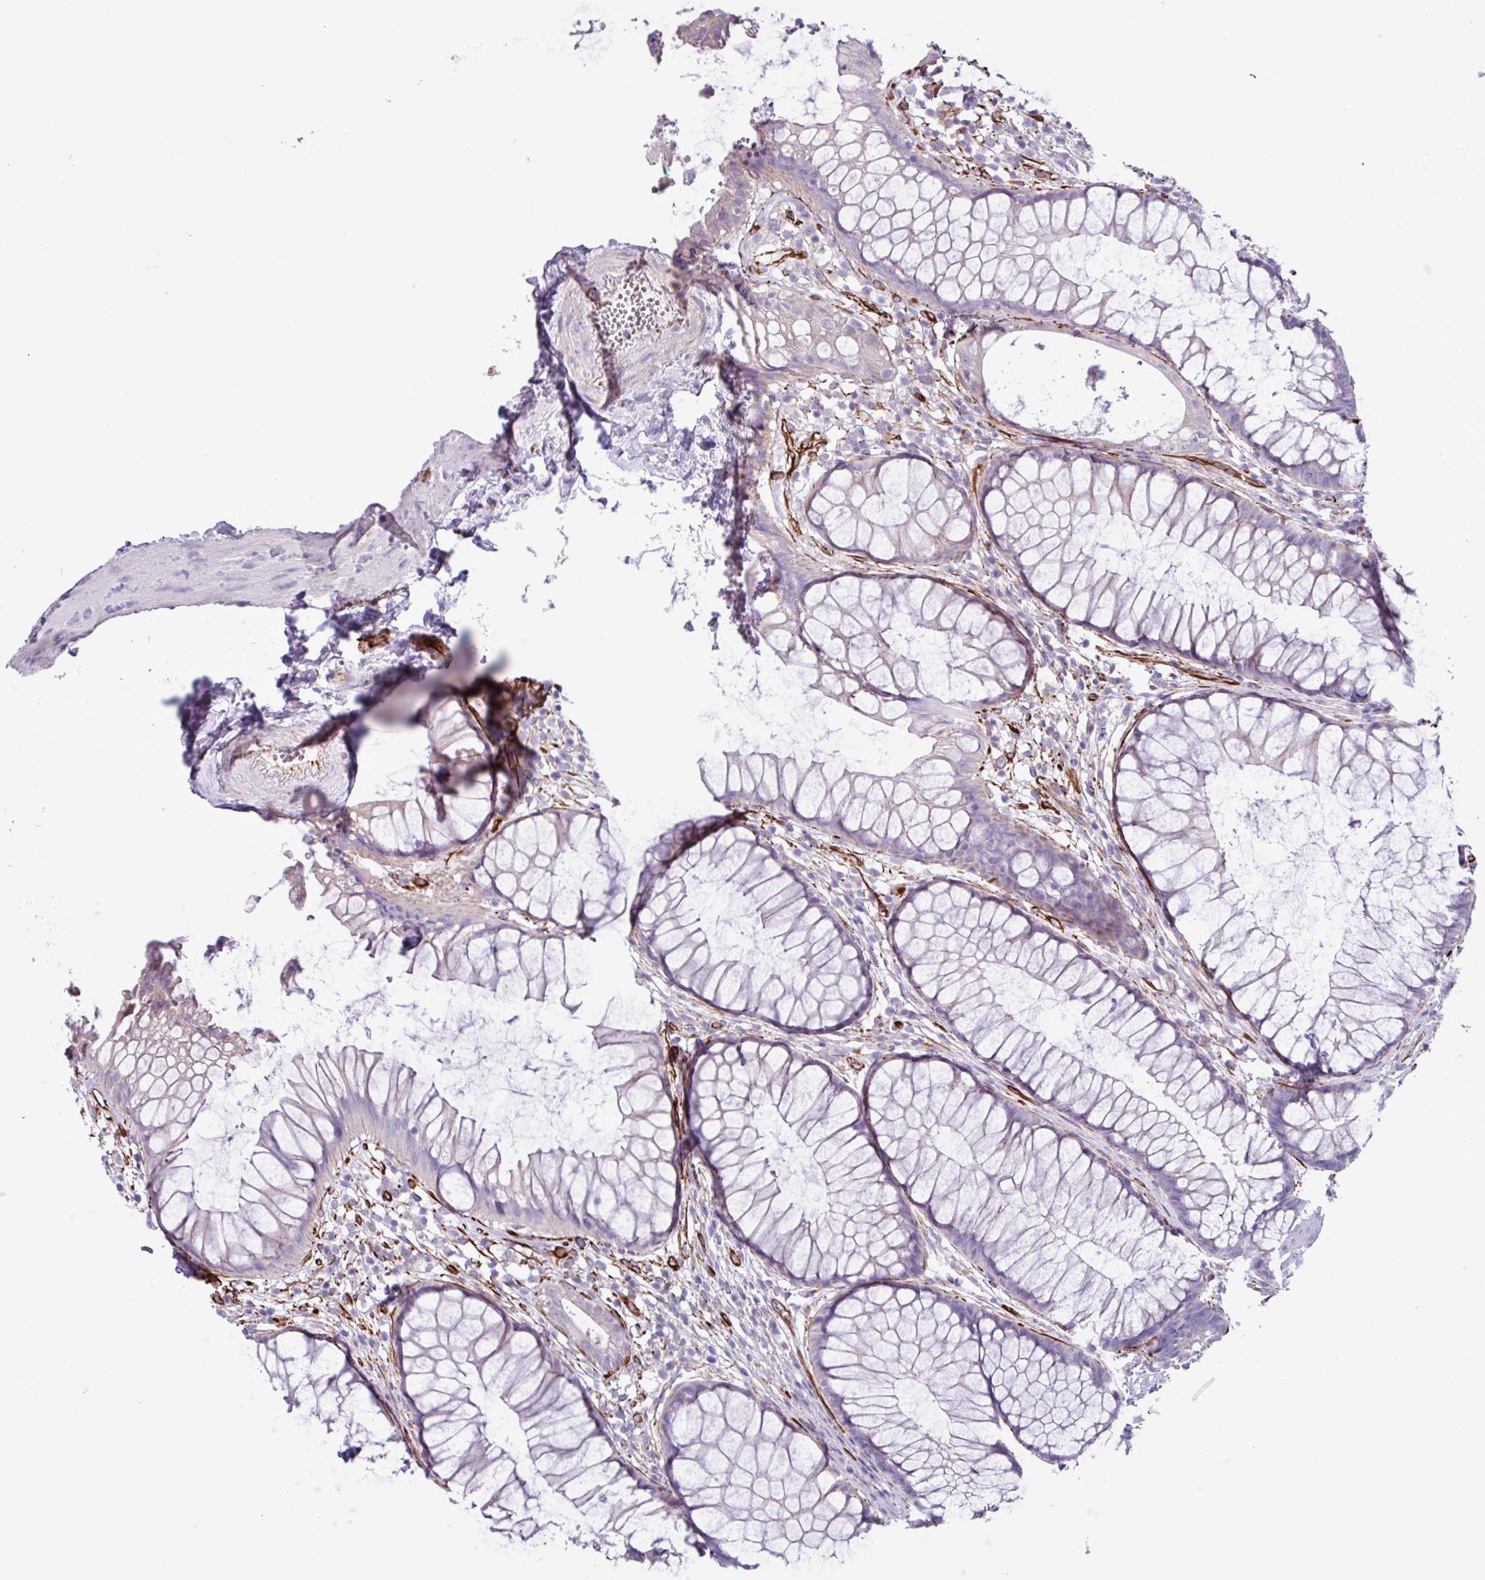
{"staining": {"intensity": "negative", "quantity": "none", "location": "none"}, "tissue": "rectum", "cell_type": "Glandular cells", "image_type": "normal", "snomed": [{"axis": "morphology", "description": "Normal tissue, NOS"}, {"axis": "topography", "description": "Smooth muscle"}, {"axis": "topography", "description": "Rectum"}], "caption": "Immunohistochemistry (IHC) of benign human rectum demonstrates no expression in glandular cells.", "gene": "BTD", "patient": {"sex": "male", "age": 53}}